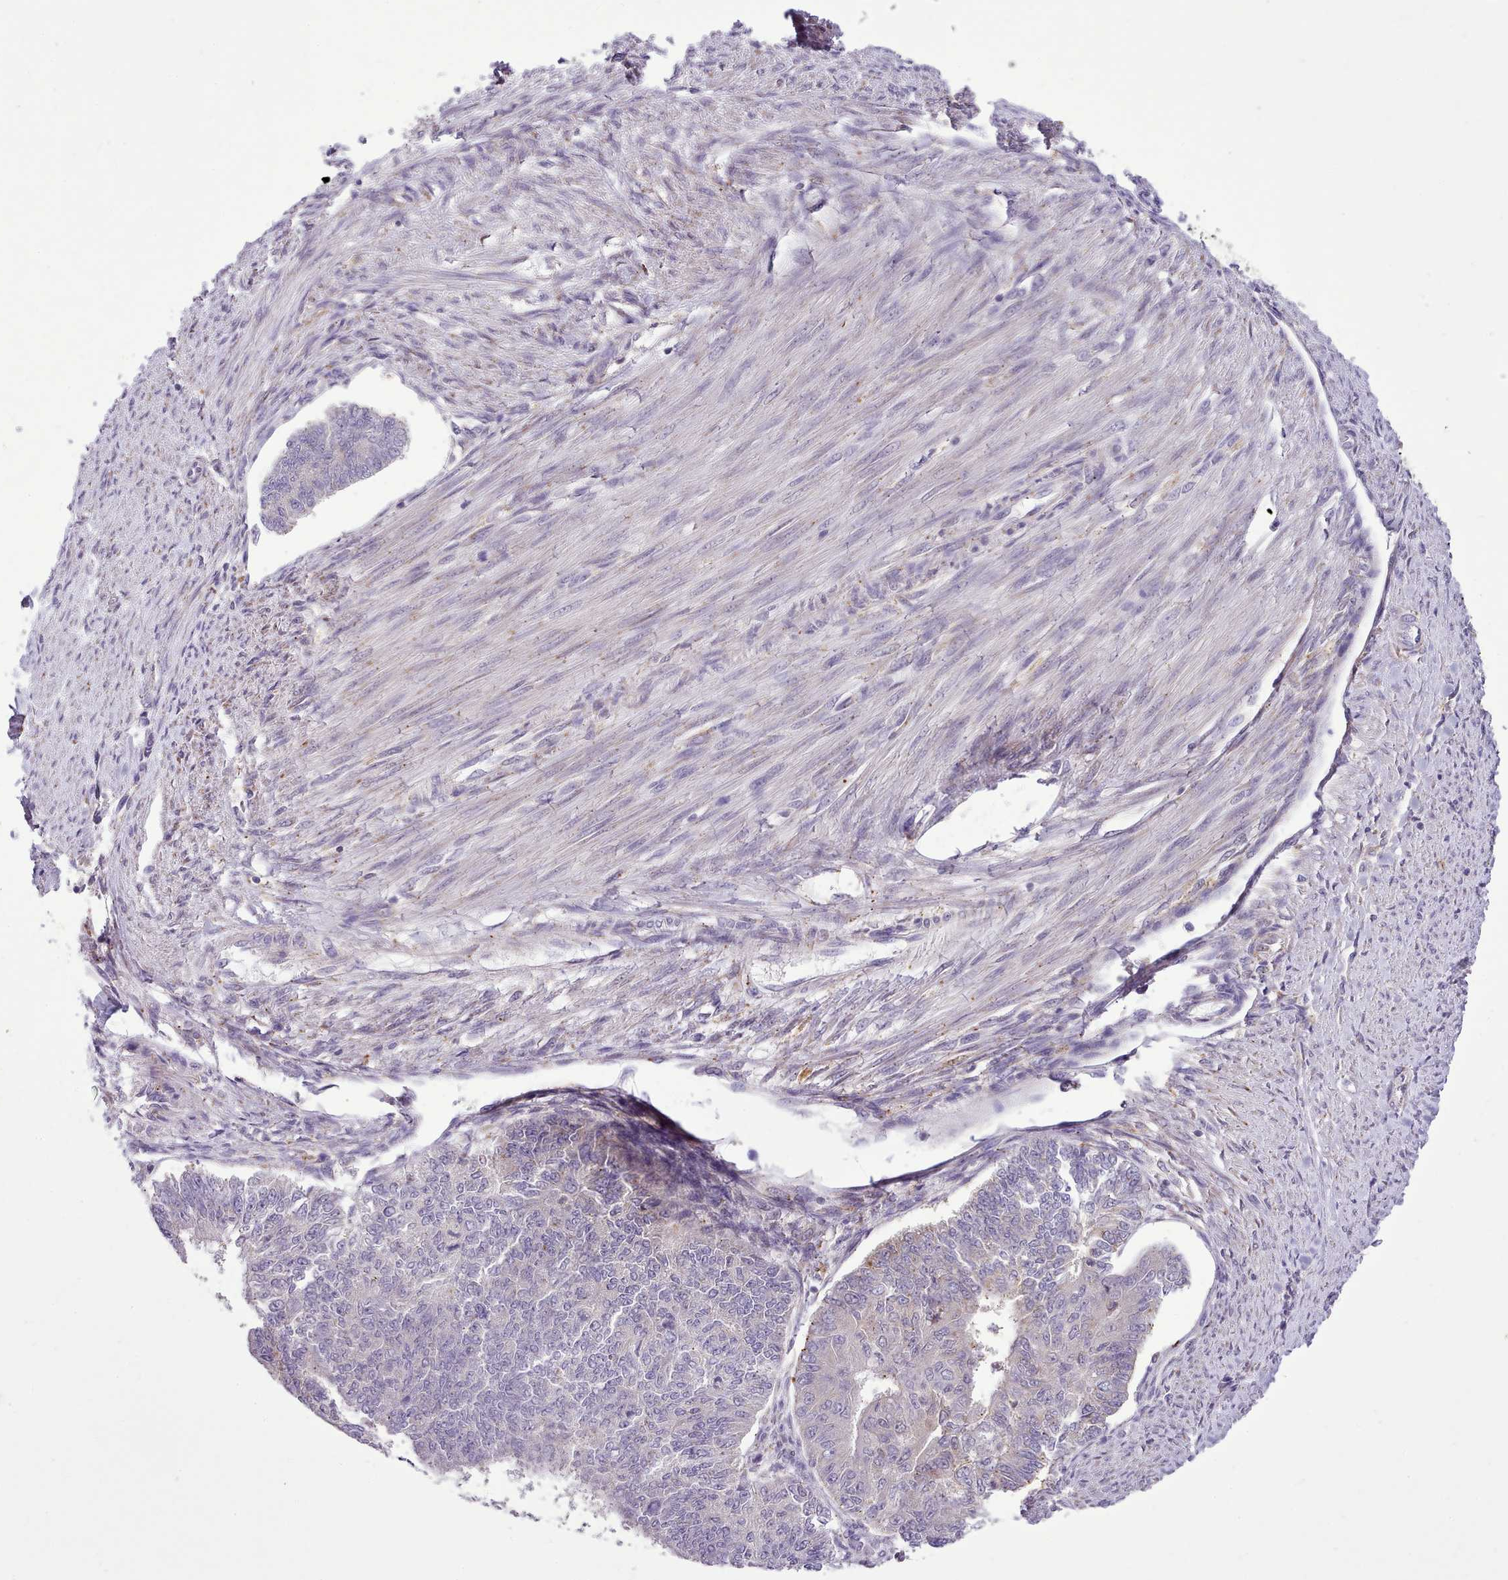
{"staining": {"intensity": "negative", "quantity": "none", "location": "none"}, "tissue": "endometrial cancer", "cell_type": "Tumor cells", "image_type": "cancer", "snomed": [{"axis": "morphology", "description": "Adenocarcinoma, NOS"}, {"axis": "topography", "description": "Endometrium"}], "caption": "The photomicrograph displays no significant expression in tumor cells of endometrial cancer. (Brightfield microscopy of DAB (3,3'-diaminobenzidine) immunohistochemistry at high magnification).", "gene": "FAM83E", "patient": {"sex": "female", "age": 32}}